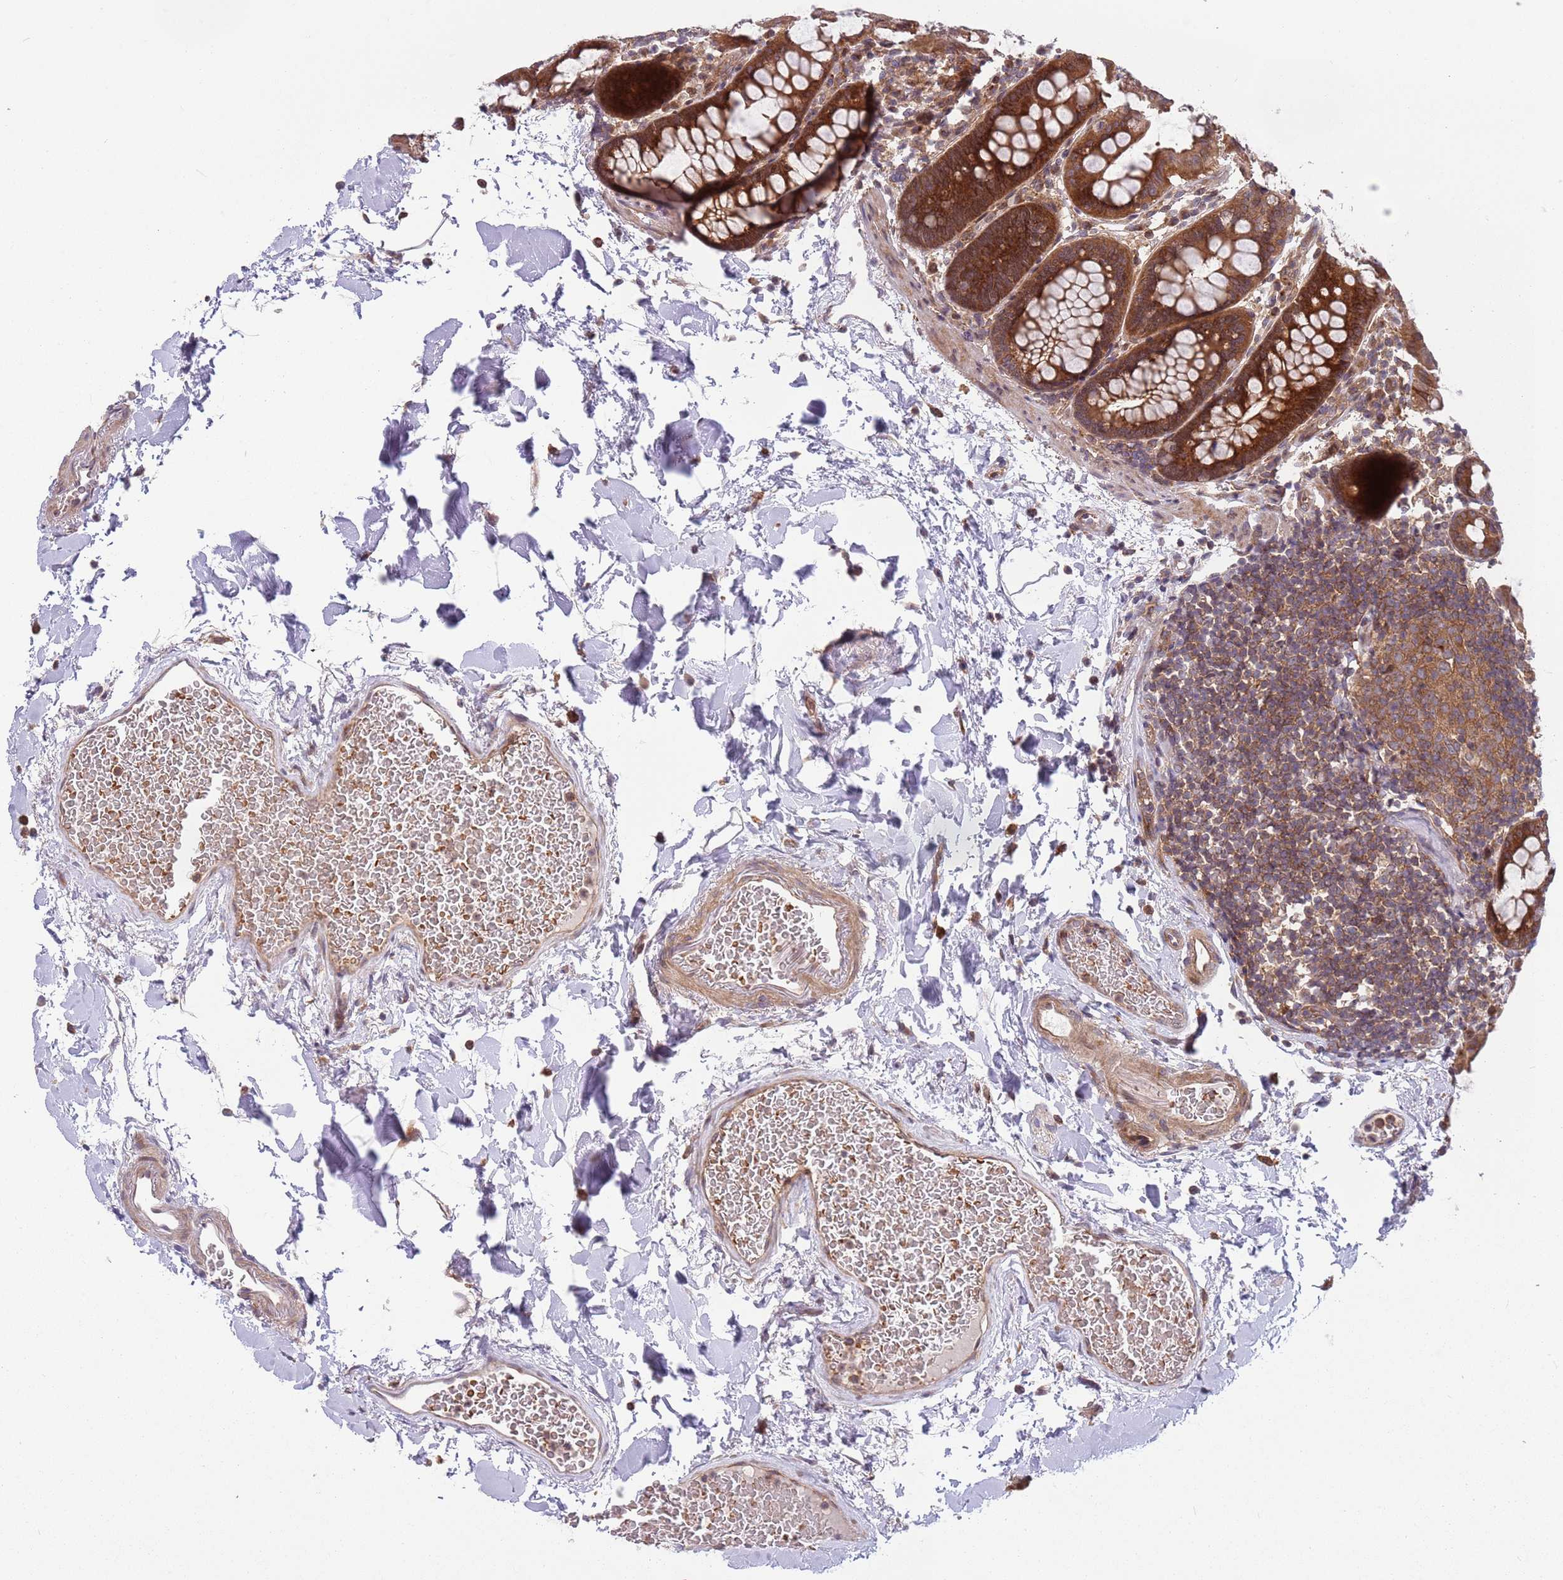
{"staining": {"intensity": "moderate", "quantity": ">75%", "location": "cytoplasmic/membranous"}, "tissue": "colon", "cell_type": "Endothelial cells", "image_type": "normal", "snomed": [{"axis": "morphology", "description": "Normal tissue, NOS"}, {"axis": "topography", "description": "Colon"}], "caption": "A histopathology image of human colon stained for a protein exhibits moderate cytoplasmic/membranous brown staining in endothelial cells.", "gene": "GGA1", "patient": {"sex": "male", "age": 75}}